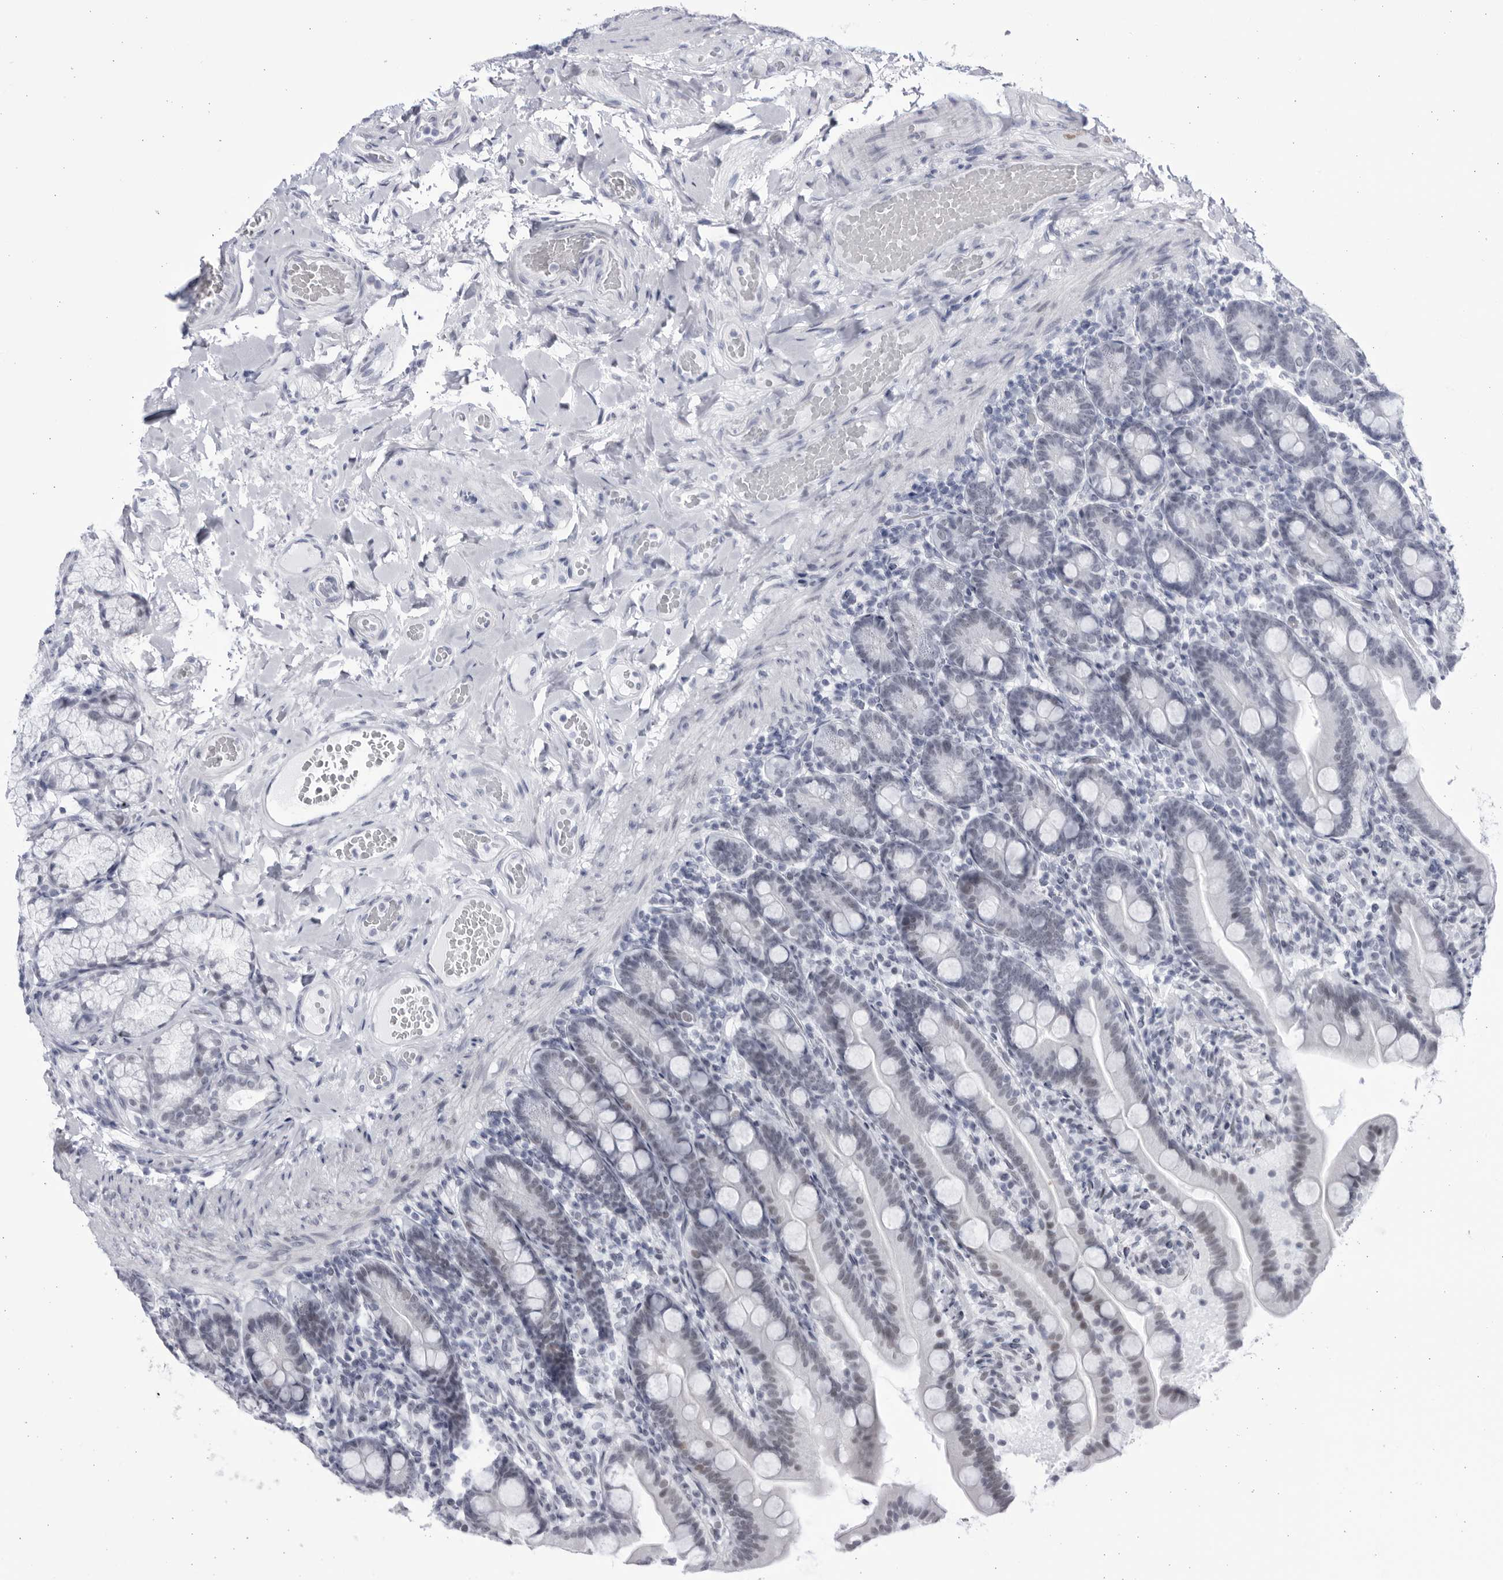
{"staining": {"intensity": "weak", "quantity": "<25%", "location": "nuclear"}, "tissue": "duodenum", "cell_type": "Glandular cells", "image_type": "normal", "snomed": [{"axis": "morphology", "description": "Normal tissue, NOS"}, {"axis": "topography", "description": "Duodenum"}], "caption": "Photomicrograph shows no significant protein positivity in glandular cells of normal duodenum. Brightfield microscopy of IHC stained with DAB (3,3'-diaminobenzidine) (brown) and hematoxylin (blue), captured at high magnification.", "gene": "CCDC181", "patient": {"sex": "male", "age": 54}}